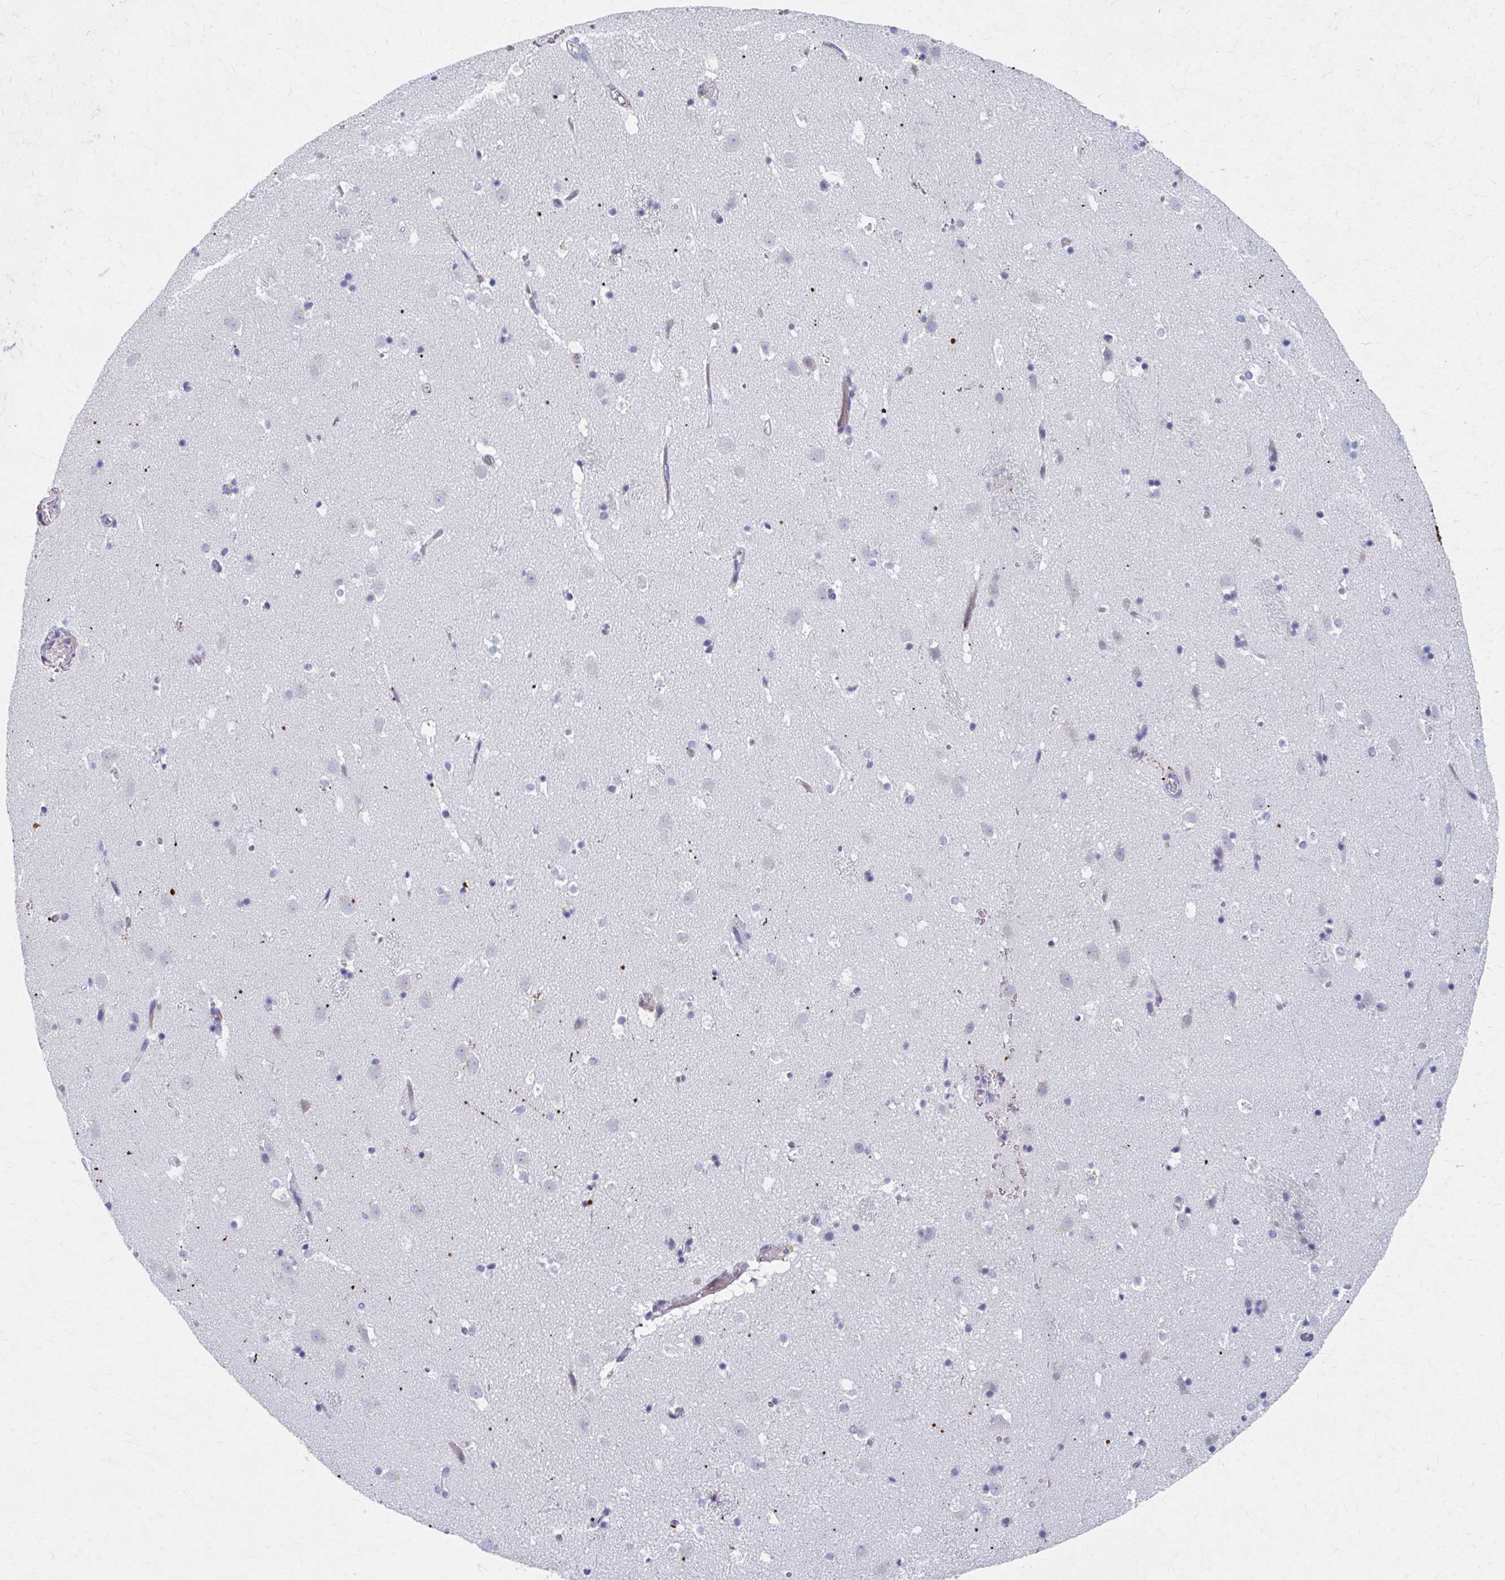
{"staining": {"intensity": "negative", "quantity": "none", "location": "none"}, "tissue": "caudate", "cell_type": "Glial cells", "image_type": "normal", "snomed": [{"axis": "morphology", "description": "Normal tissue, NOS"}, {"axis": "topography", "description": "Lateral ventricle wall"}], "caption": "Immunohistochemistry of normal caudate shows no expression in glial cells.", "gene": "ABHD16B", "patient": {"sex": "male", "age": 37}}